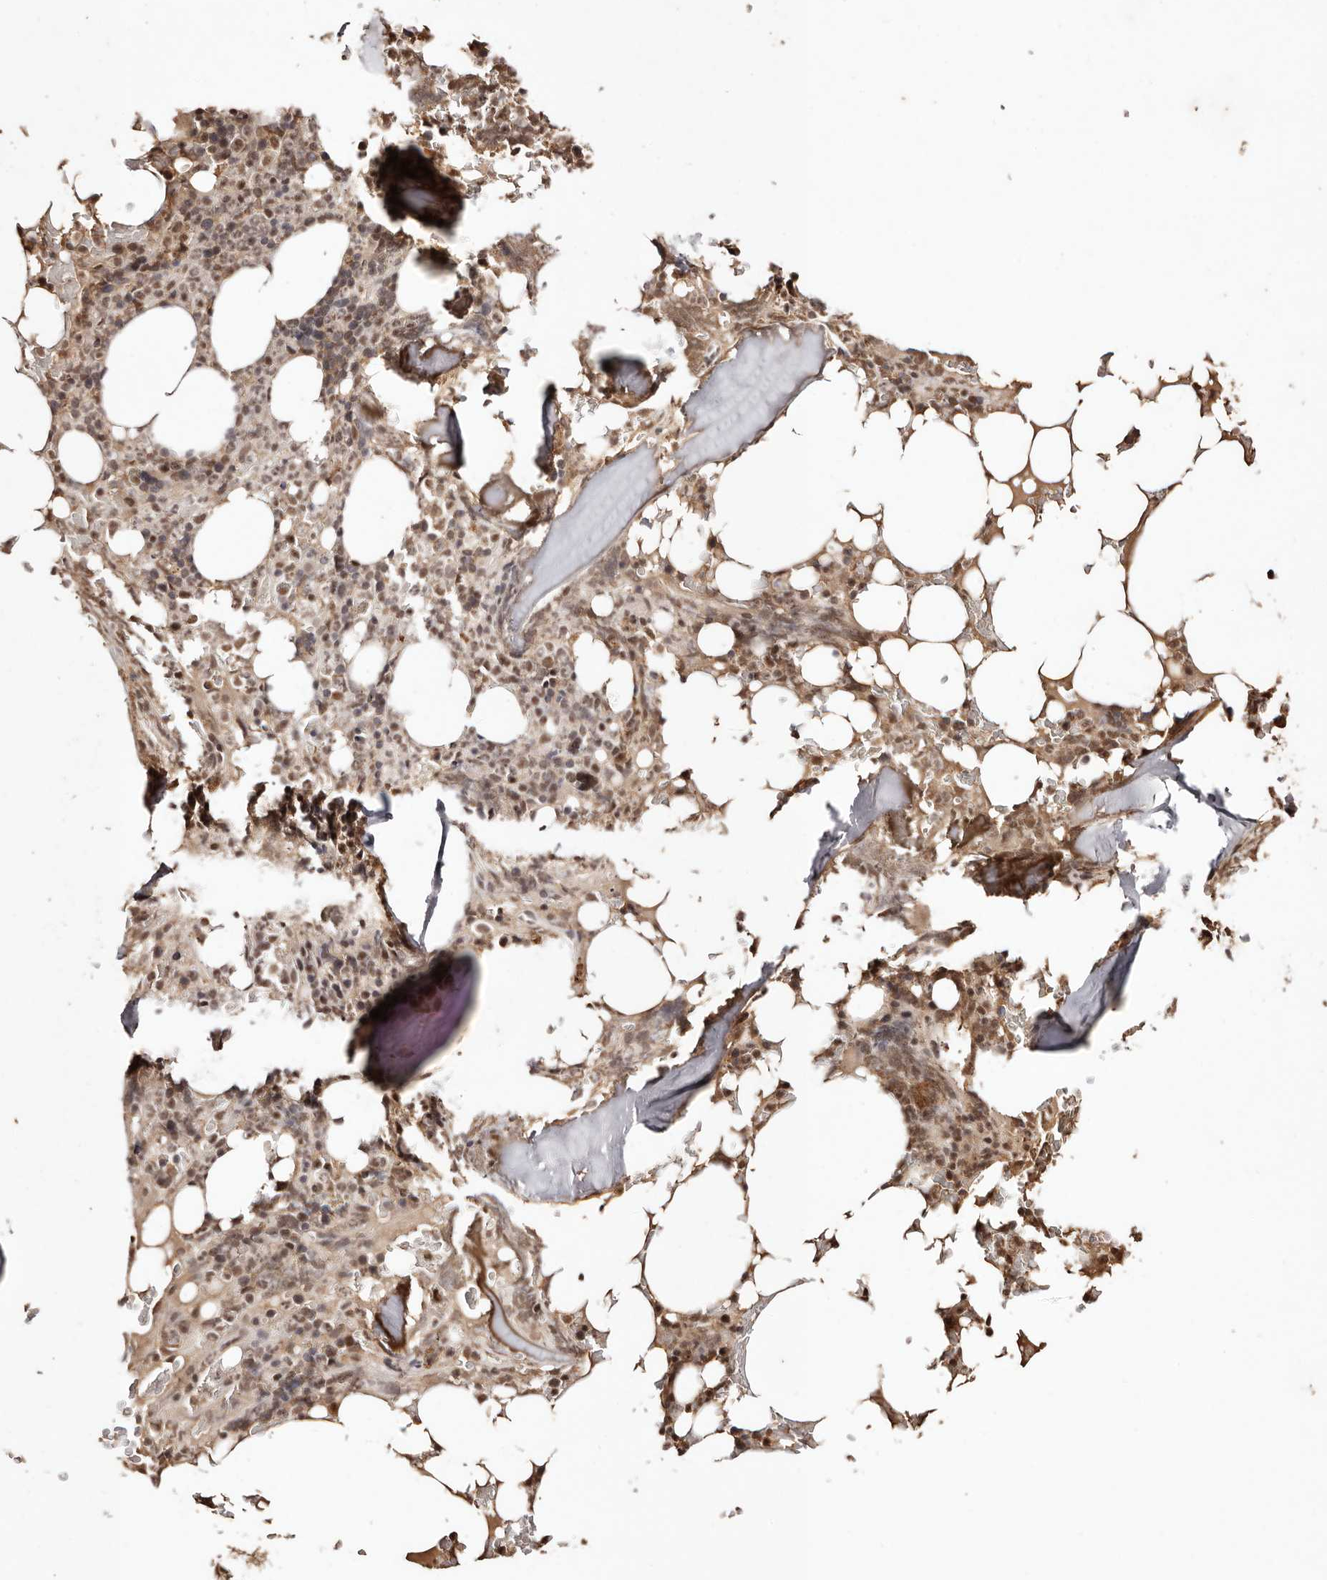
{"staining": {"intensity": "moderate", "quantity": "25%-75%", "location": "cytoplasmic/membranous,nuclear"}, "tissue": "bone marrow", "cell_type": "Hematopoietic cells", "image_type": "normal", "snomed": [{"axis": "morphology", "description": "Normal tissue, NOS"}, {"axis": "topography", "description": "Bone marrow"}], "caption": "Bone marrow stained with a brown dye reveals moderate cytoplasmic/membranous,nuclear positive expression in about 25%-75% of hematopoietic cells.", "gene": "BICRAL", "patient": {"sex": "male", "age": 58}}